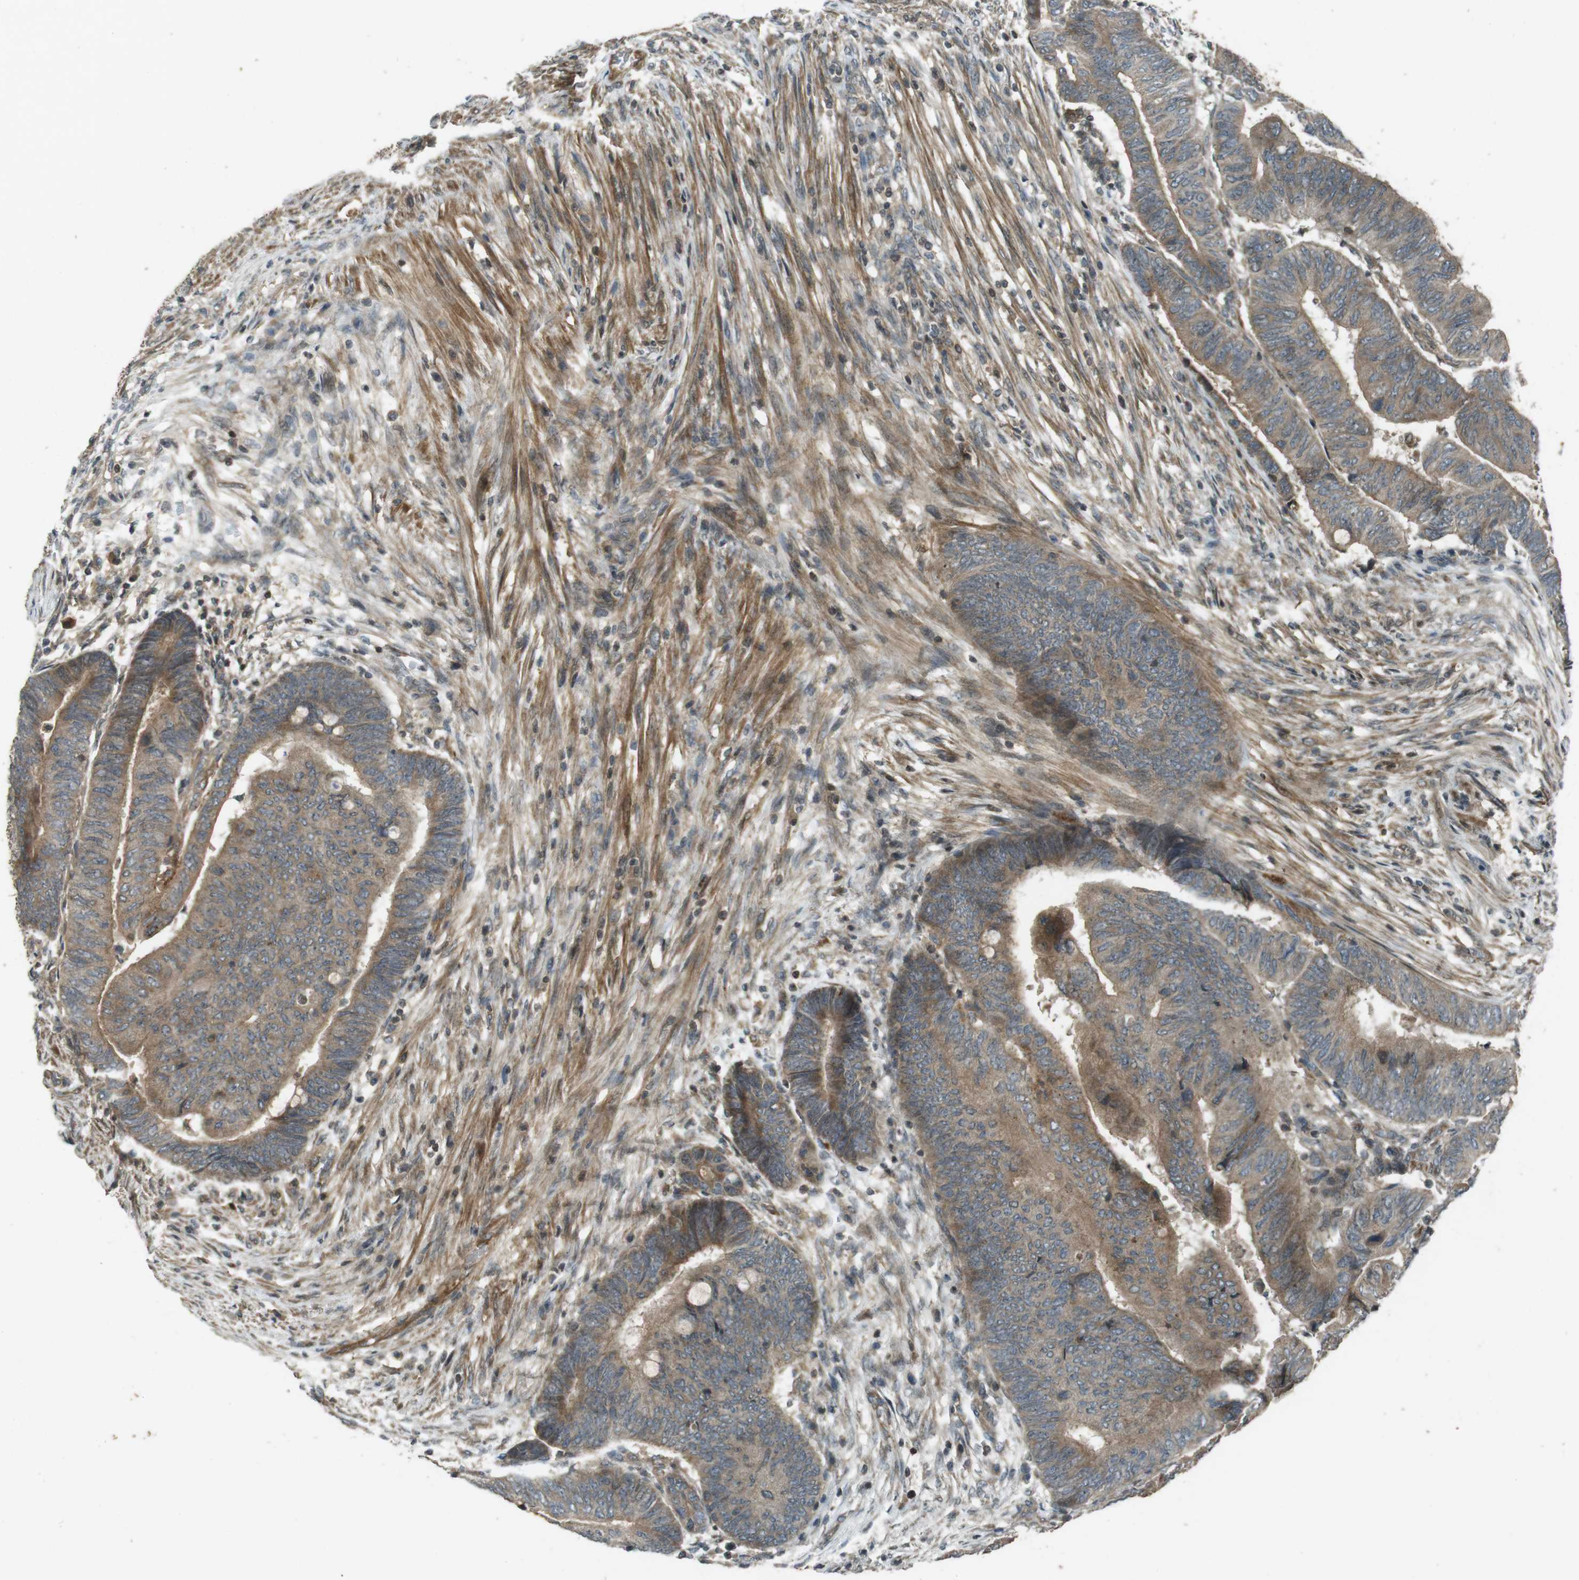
{"staining": {"intensity": "moderate", "quantity": ">75%", "location": "cytoplasmic/membranous"}, "tissue": "colorectal cancer", "cell_type": "Tumor cells", "image_type": "cancer", "snomed": [{"axis": "morphology", "description": "Normal tissue, NOS"}, {"axis": "morphology", "description": "Adenocarcinoma, NOS"}, {"axis": "topography", "description": "Rectum"}, {"axis": "topography", "description": "Peripheral nerve tissue"}], "caption": "Immunohistochemistry (IHC) photomicrograph of human colorectal adenocarcinoma stained for a protein (brown), which demonstrates medium levels of moderate cytoplasmic/membranous staining in approximately >75% of tumor cells.", "gene": "ZYX", "patient": {"sex": "male", "age": 92}}